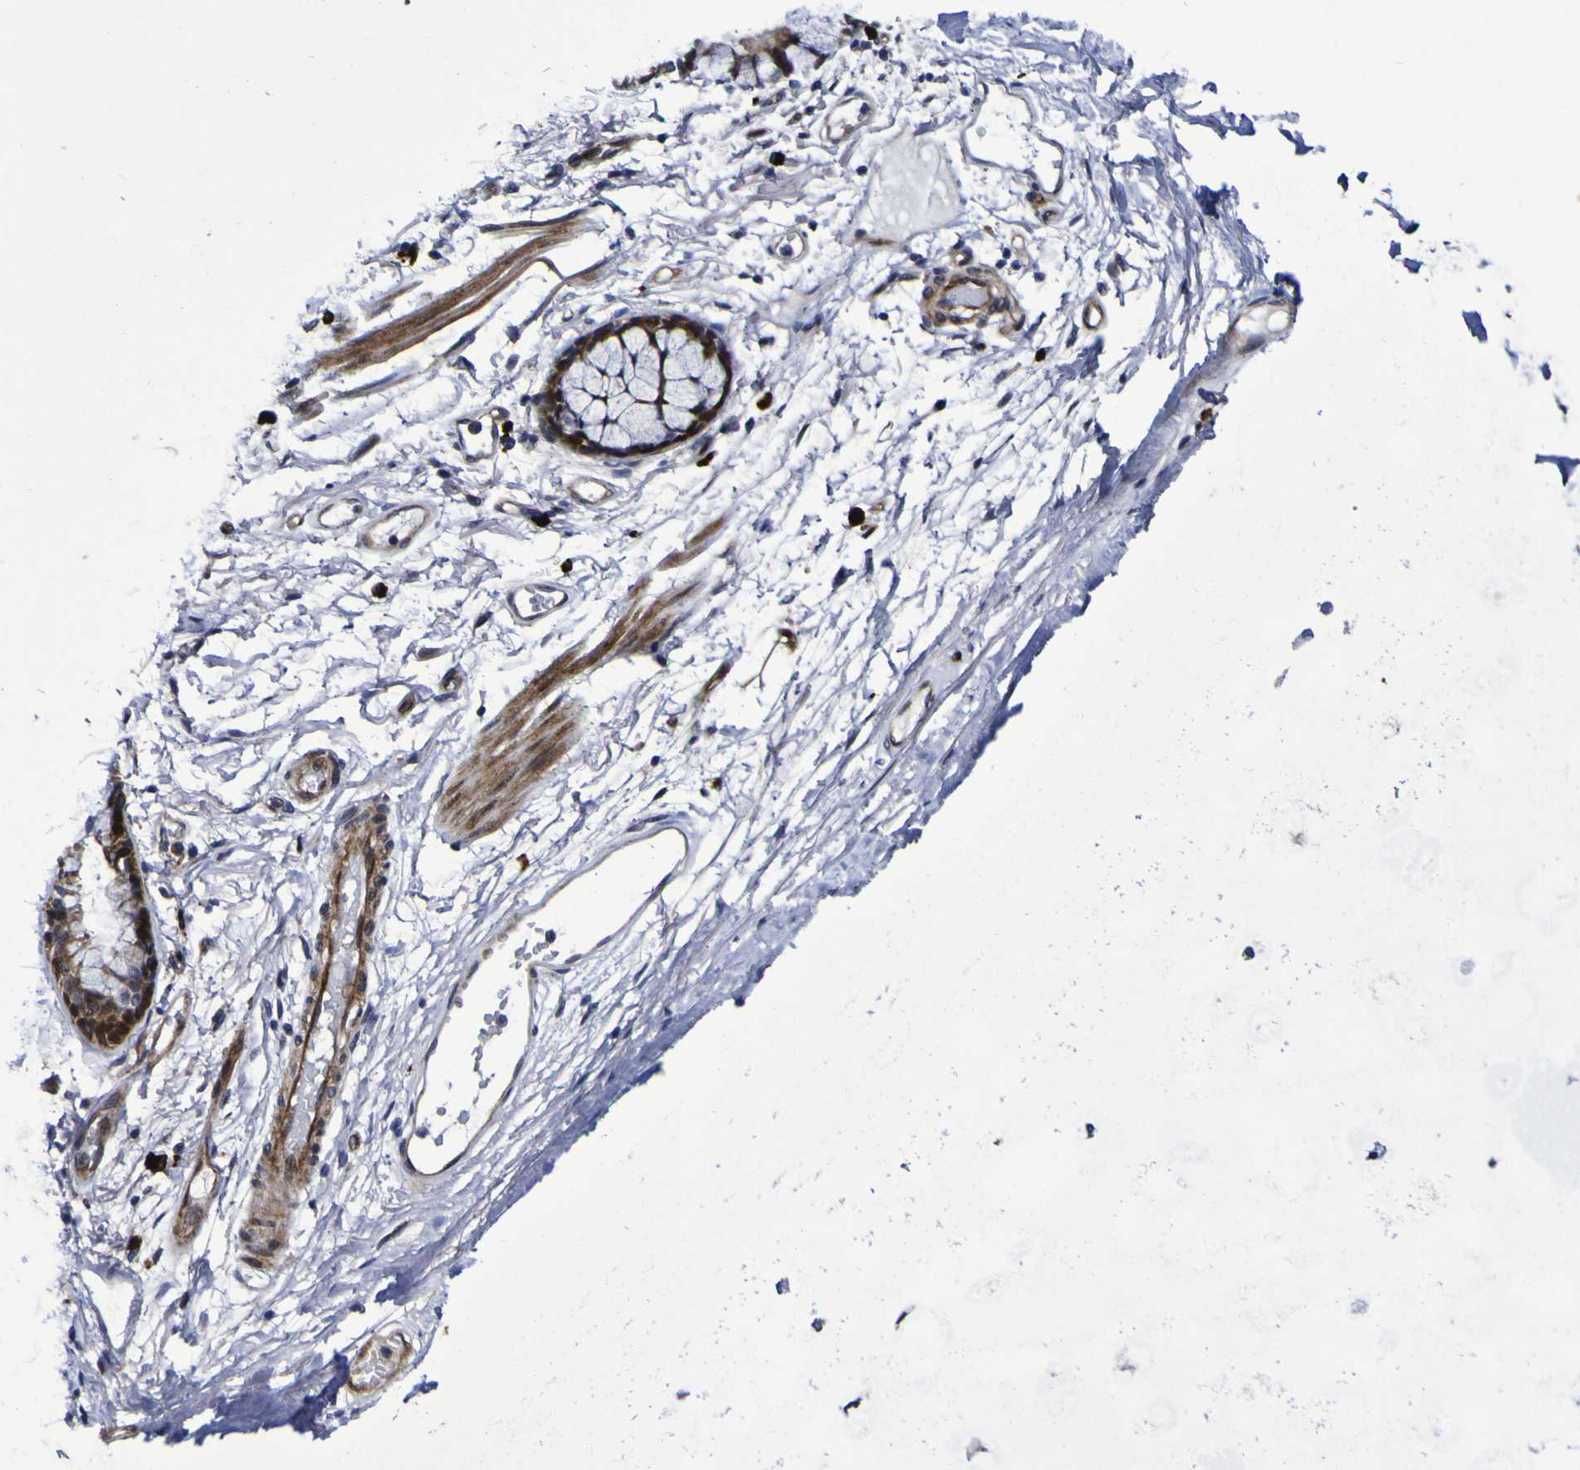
{"staining": {"intensity": "moderate", "quantity": ">75%", "location": "cytoplasmic/membranous"}, "tissue": "adipose tissue", "cell_type": "Adipocytes", "image_type": "normal", "snomed": [{"axis": "morphology", "description": "Normal tissue, NOS"}, {"axis": "topography", "description": "Cartilage tissue"}, {"axis": "topography", "description": "Bronchus"}], "caption": "A brown stain highlights moderate cytoplasmic/membranous staining of a protein in adipocytes of normal adipose tissue. The protein is shown in brown color, while the nuclei are stained blue.", "gene": "MGLL", "patient": {"sex": "female", "age": 73}}